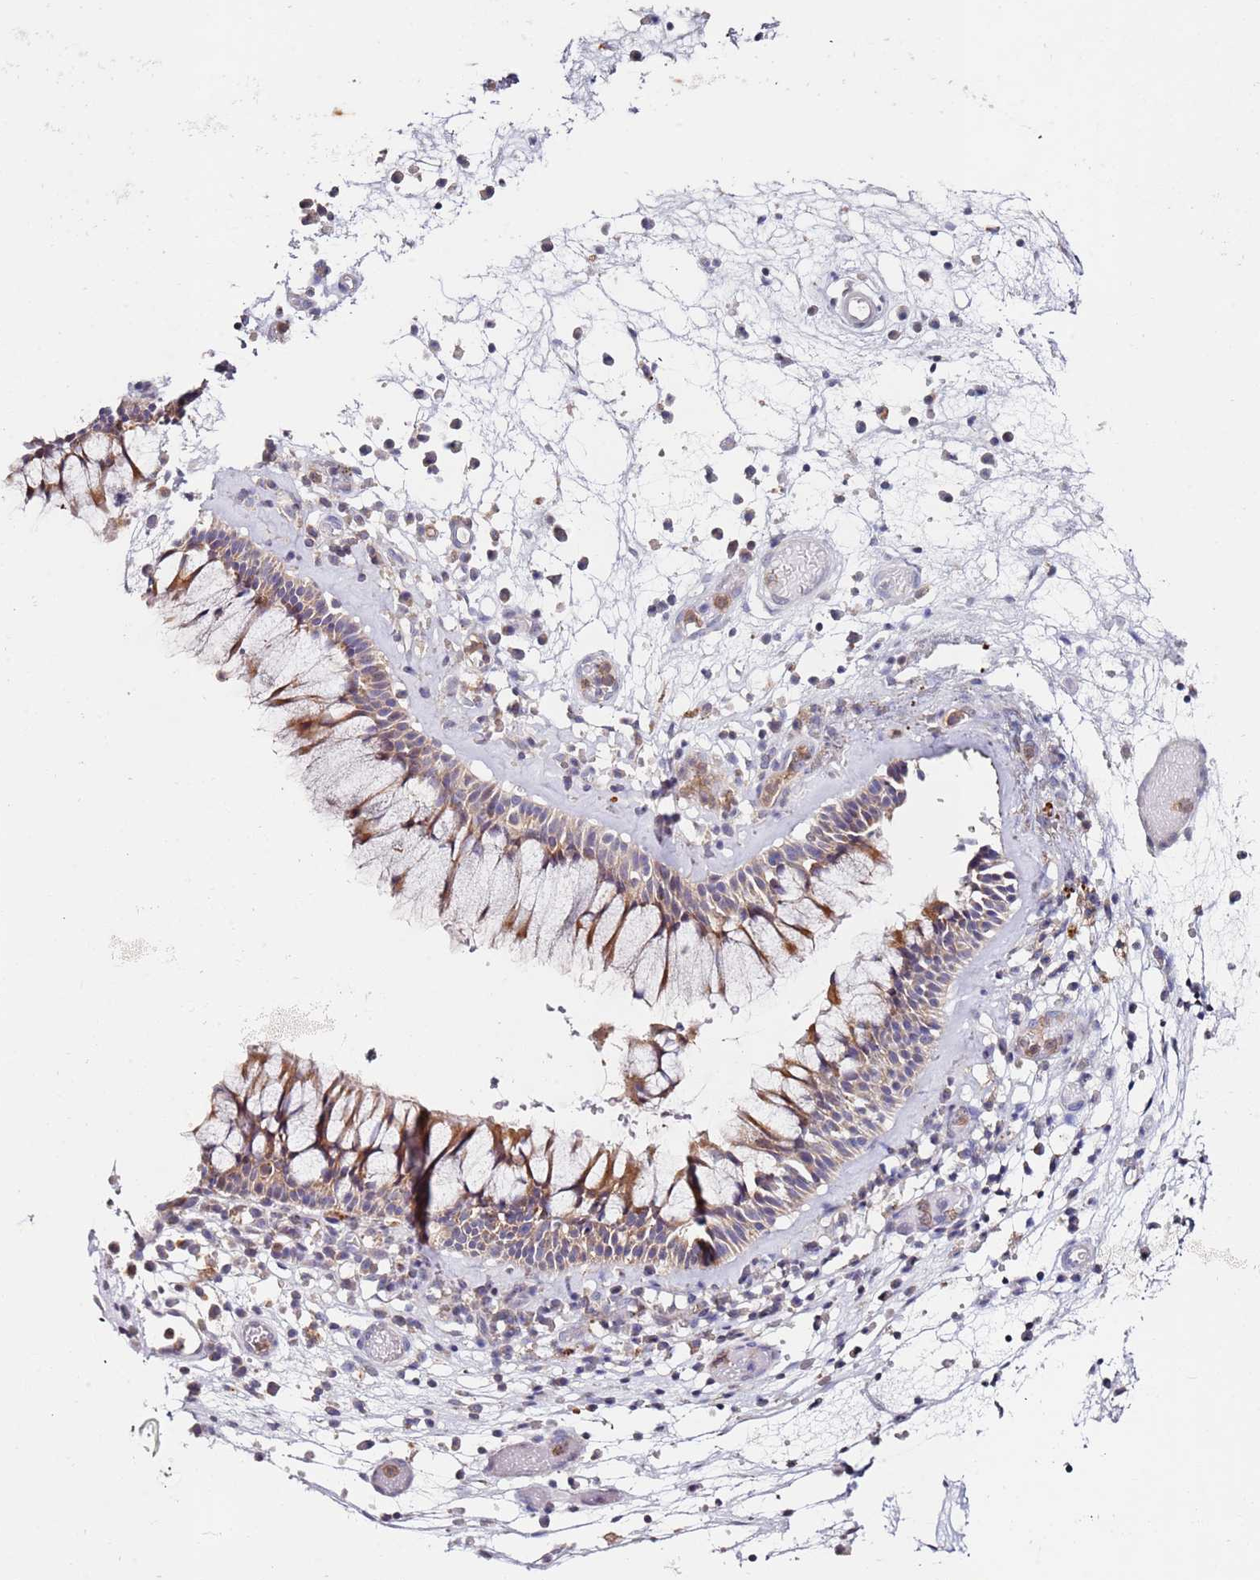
{"staining": {"intensity": "weak", "quantity": ">75%", "location": "cytoplasmic/membranous"}, "tissue": "nasopharynx", "cell_type": "Respiratory epithelial cells", "image_type": "normal", "snomed": [{"axis": "morphology", "description": "Normal tissue, NOS"}, {"axis": "morphology", "description": "Inflammation, NOS"}, {"axis": "topography", "description": "Nasopharynx"}], "caption": "This image reveals unremarkable nasopharynx stained with immunohistochemistry to label a protein in brown. The cytoplasmic/membranous of respiratory epithelial cells show weak positivity for the protein. Nuclei are counter-stained blue.", "gene": "CNOT9", "patient": {"sex": "male", "age": 70}}